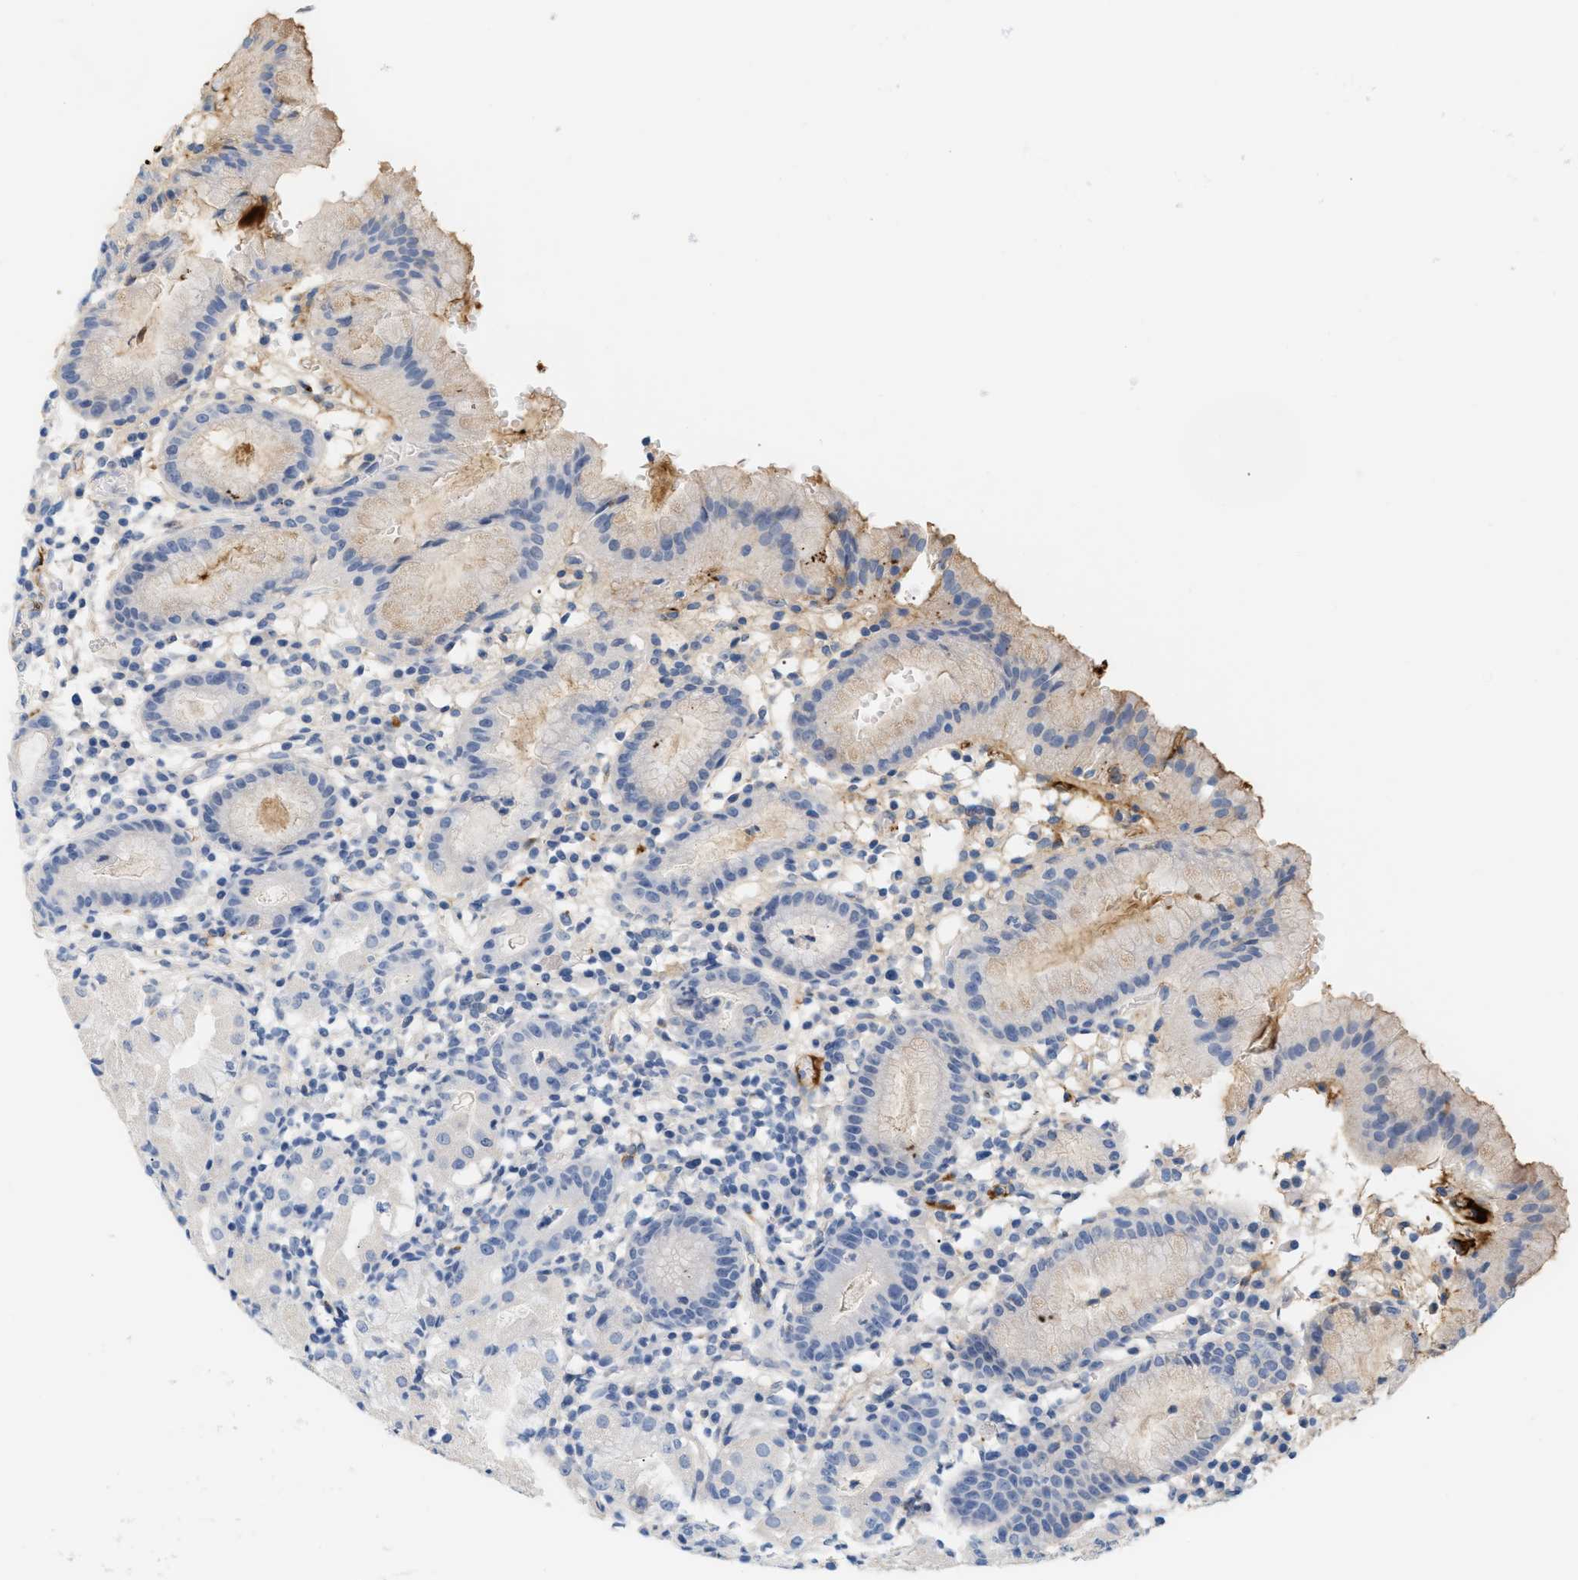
{"staining": {"intensity": "negative", "quantity": "none", "location": "none"}, "tissue": "stomach", "cell_type": "Glandular cells", "image_type": "normal", "snomed": [{"axis": "morphology", "description": "Normal tissue, NOS"}, {"axis": "topography", "description": "Stomach"}, {"axis": "topography", "description": "Stomach, lower"}], "caption": "The histopathology image exhibits no staining of glandular cells in normal stomach. Nuclei are stained in blue.", "gene": "CFH", "patient": {"sex": "female", "age": 75}}